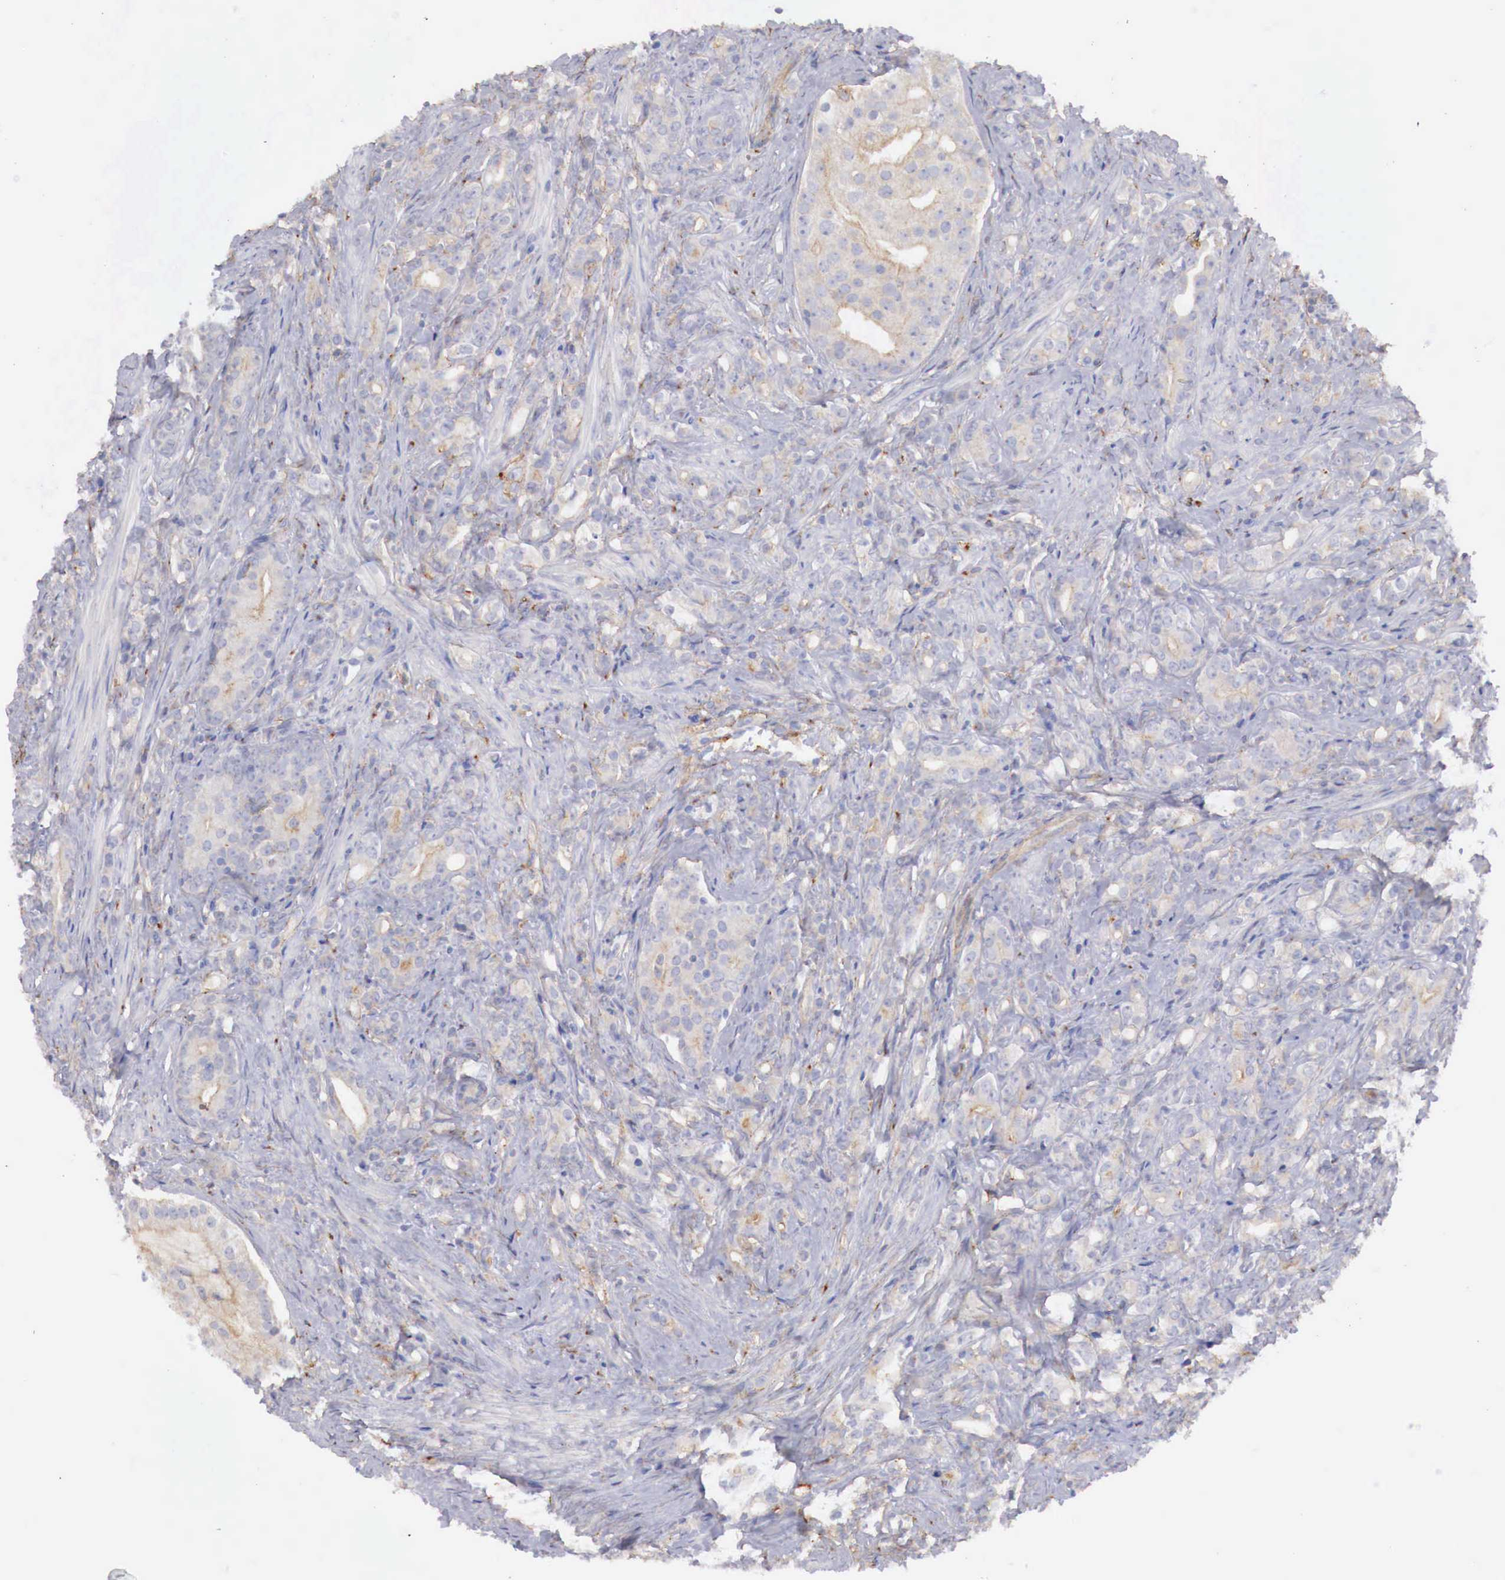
{"staining": {"intensity": "weak", "quantity": "<25%", "location": "cytoplasmic/membranous"}, "tissue": "prostate cancer", "cell_type": "Tumor cells", "image_type": "cancer", "snomed": [{"axis": "morphology", "description": "Adenocarcinoma, Medium grade"}, {"axis": "topography", "description": "Prostate"}], "caption": "Prostate medium-grade adenocarcinoma was stained to show a protein in brown. There is no significant positivity in tumor cells.", "gene": "KLHDC7B", "patient": {"sex": "male", "age": 59}}